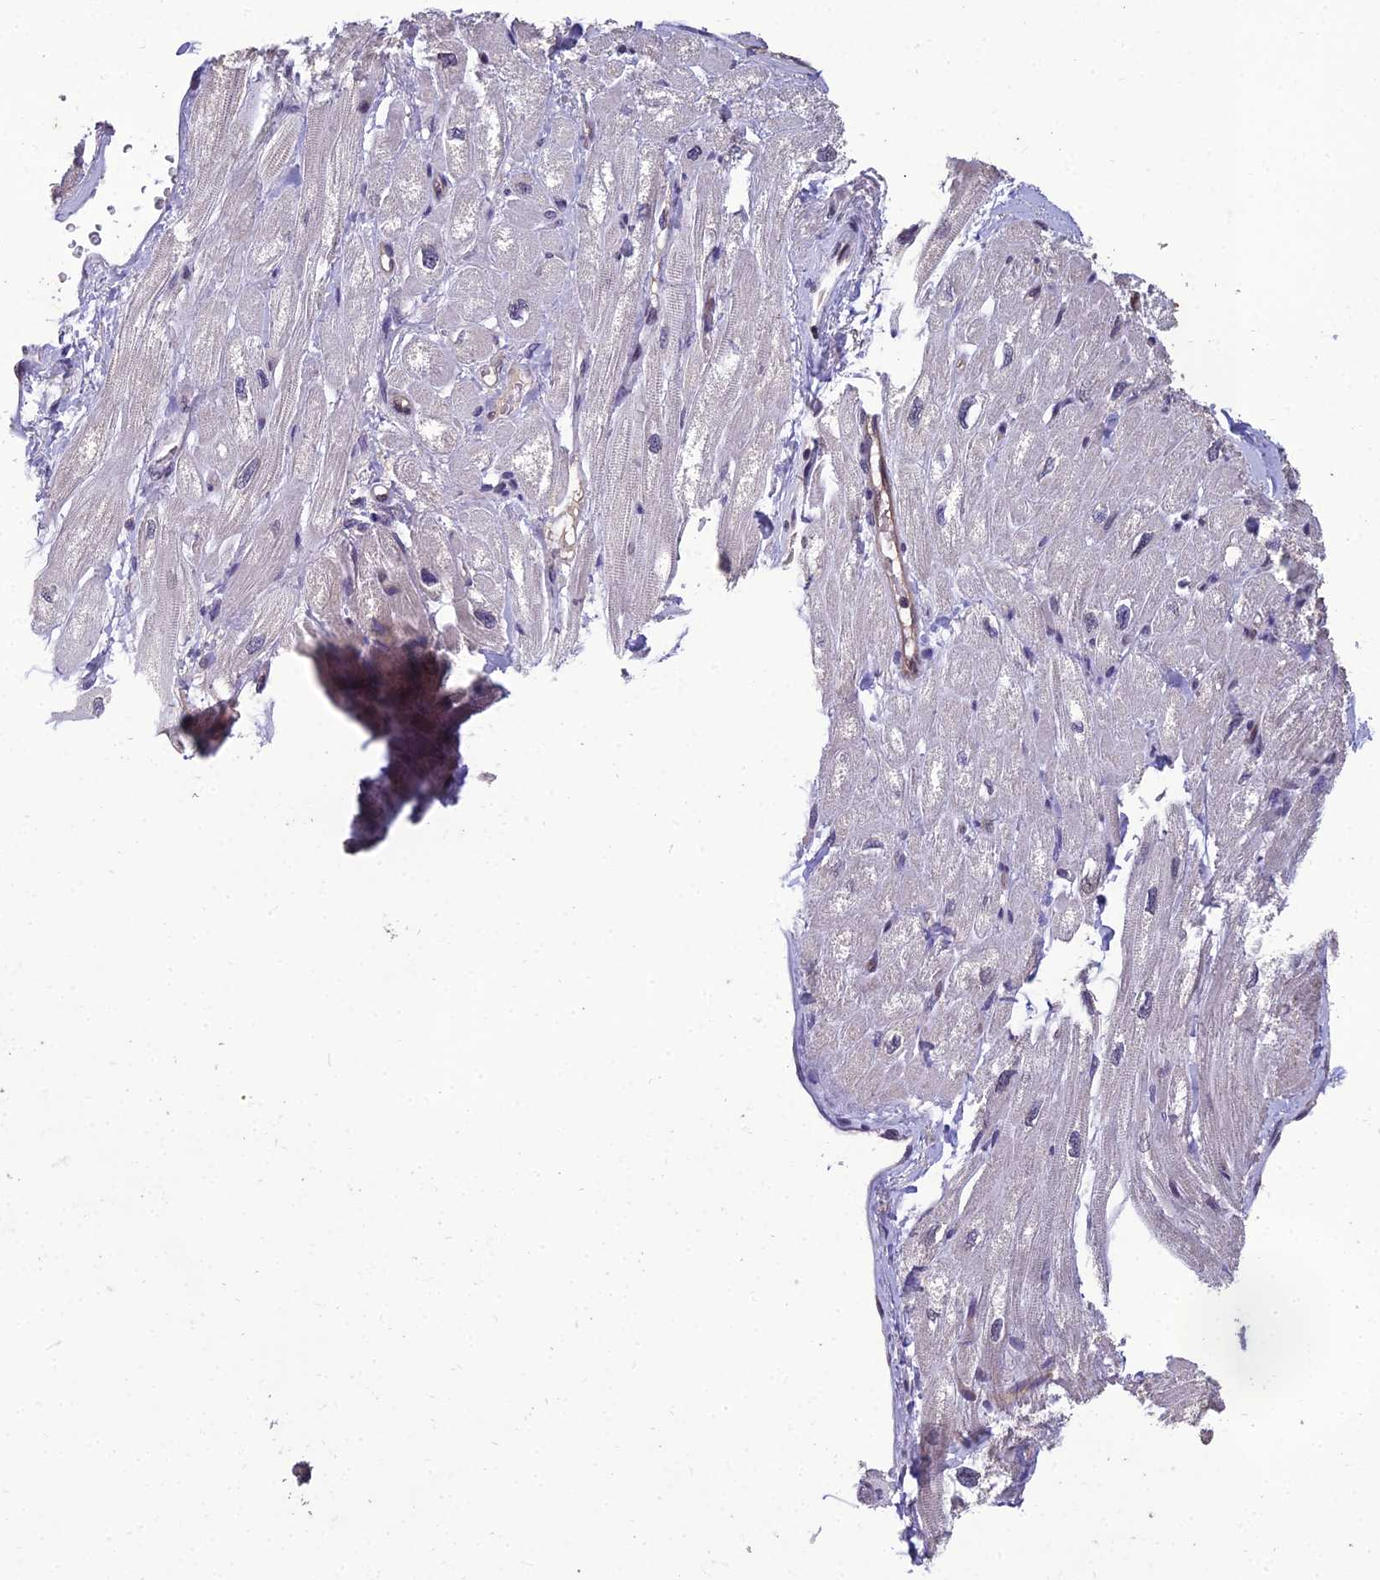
{"staining": {"intensity": "negative", "quantity": "none", "location": "none"}, "tissue": "heart muscle", "cell_type": "Cardiomyocytes", "image_type": "normal", "snomed": [{"axis": "morphology", "description": "Normal tissue, NOS"}, {"axis": "topography", "description": "Heart"}], "caption": "There is no significant staining in cardiomyocytes of heart muscle. (Stains: DAB immunohistochemistry with hematoxylin counter stain, Microscopy: brightfield microscopy at high magnification).", "gene": "GRWD1", "patient": {"sex": "male", "age": 65}}